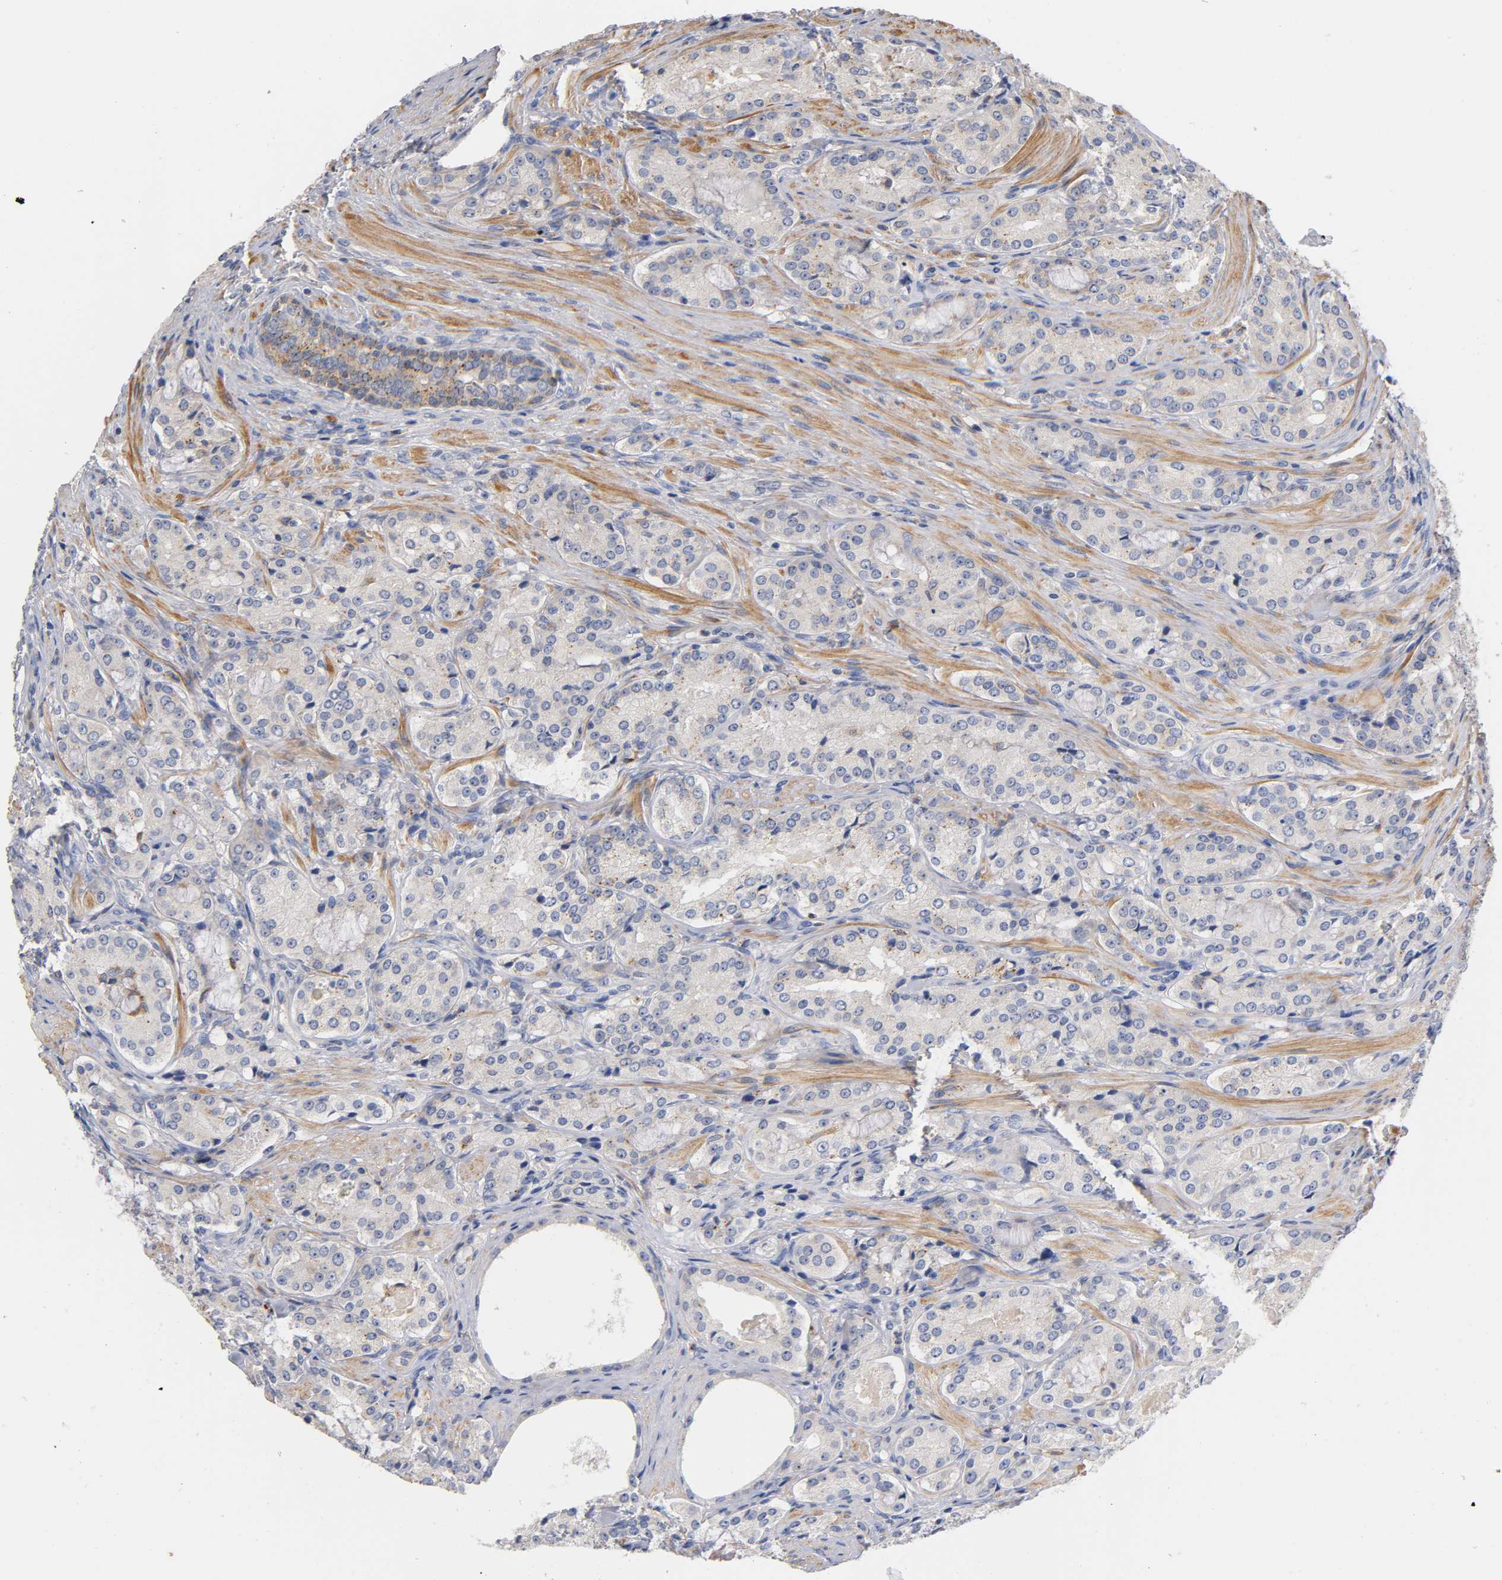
{"staining": {"intensity": "weak", "quantity": "25%-75%", "location": "cytoplasmic/membranous"}, "tissue": "prostate cancer", "cell_type": "Tumor cells", "image_type": "cancer", "snomed": [{"axis": "morphology", "description": "Adenocarcinoma, High grade"}, {"axis": "topography", "description": "Prostate"}], "caption": "IHC (DAB) staining of human prostate cancer exhibits weak cytoplasmic/membranous protein positivity in approximately 25%-75% of tumor cells.", "gene": "SEMA5A", "patient": {"sex": "male", "age": 72}}